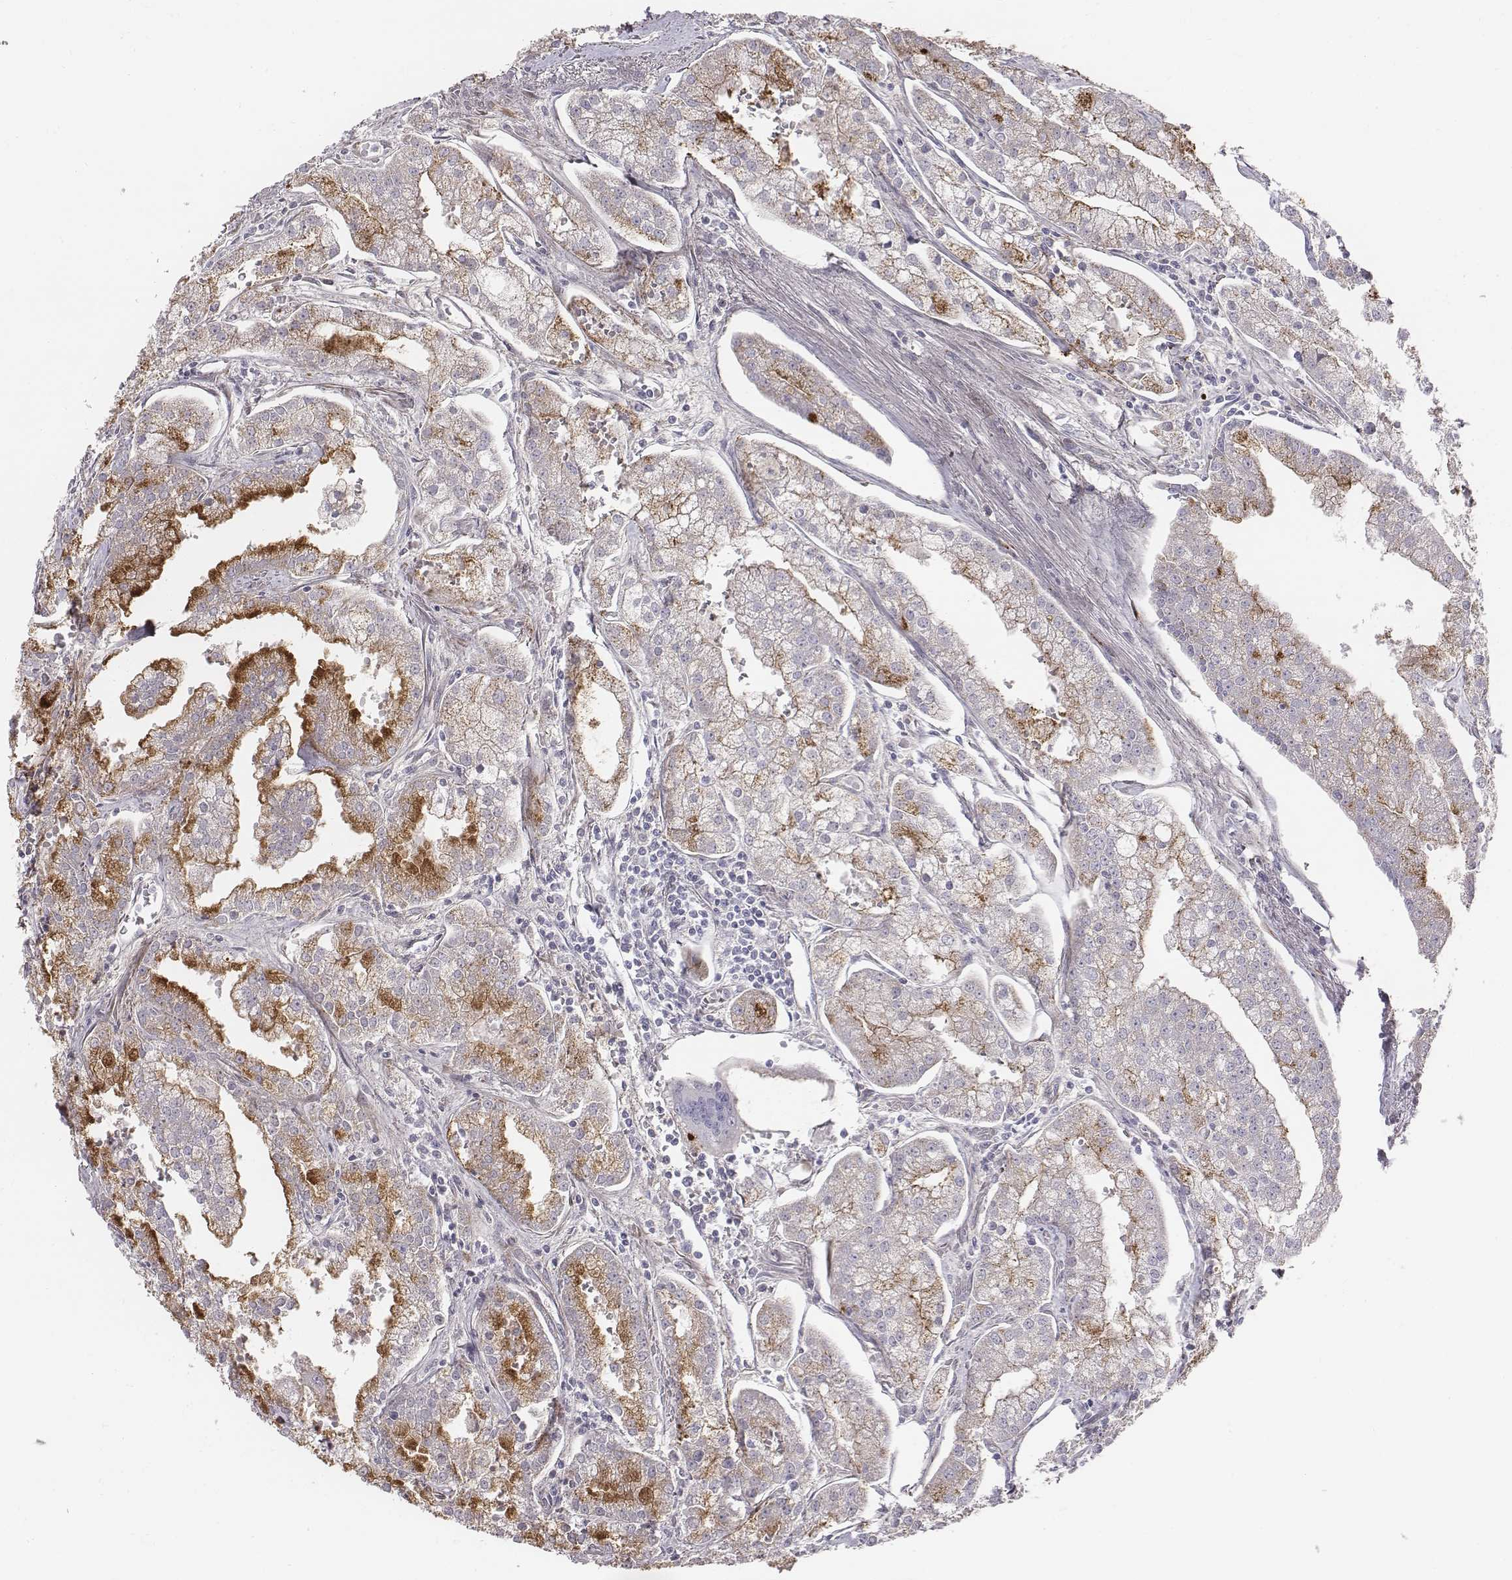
{"staining": {"intensity": "moderate", "quantity": ">75%", "location": "cytoplasmic/membranous"}, "tissue": "prostate cancer", "cell_type": "Tumor cells", "image_type": "cancer", "snomed": [{"axis": "morphology", "description": "Adenocarcinoma, NOS"}, {"axis": "topography", "description": "Prostate"}], "caption": "Human adenocarcinoma (prostate) stained with a protein marker reveals moderate staining in tumor cells.", "gene": "PRKCZ", "patient": {"sex": "male", "age": 70}}